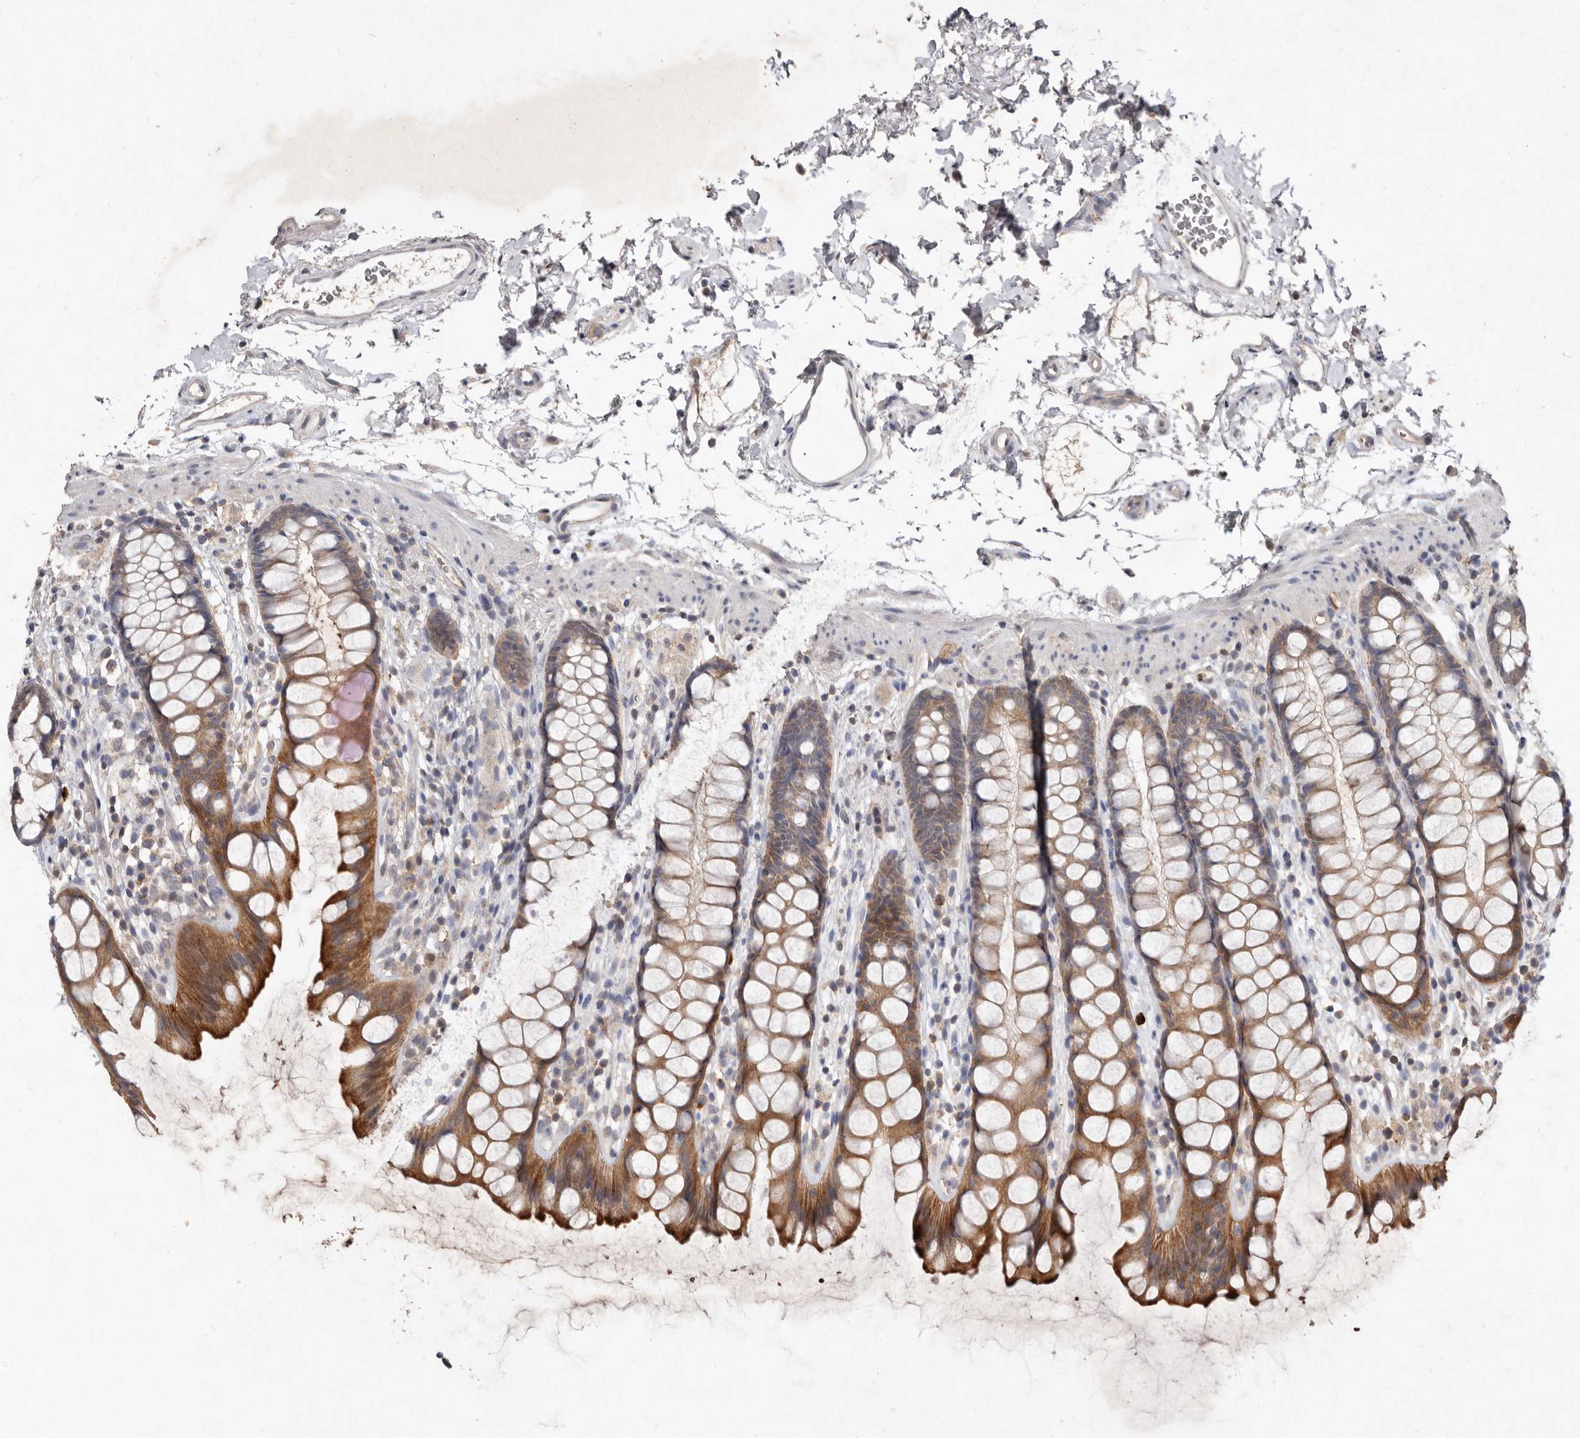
{"staining": {"intensity": "moderate", "quantity": ">75%", "location": "cytoplasmic/membranous"}, "tissue": "rectum", "cell_type": "Glandular cells", "image_type": "normal", "snomed": [{"axis": "morphology", "description": "Normal tissue, NOS"}, {"axis": "topography", "description": "Rectum"}], "caption": "The histopathology image shows immunohistochemical staining of normal rectum. There is moderate cytoplasmic/membranous staining is appreciated in approximately >75% of glandular cells. The protein is stained brown, and the nuclei are stained in blue (DAB (3,3'-diaminobenzidine) IHC with brightfield microscopy, high magnification).", "gene": "EDEM1", "patient": {"sex": "female", "age": 65}}